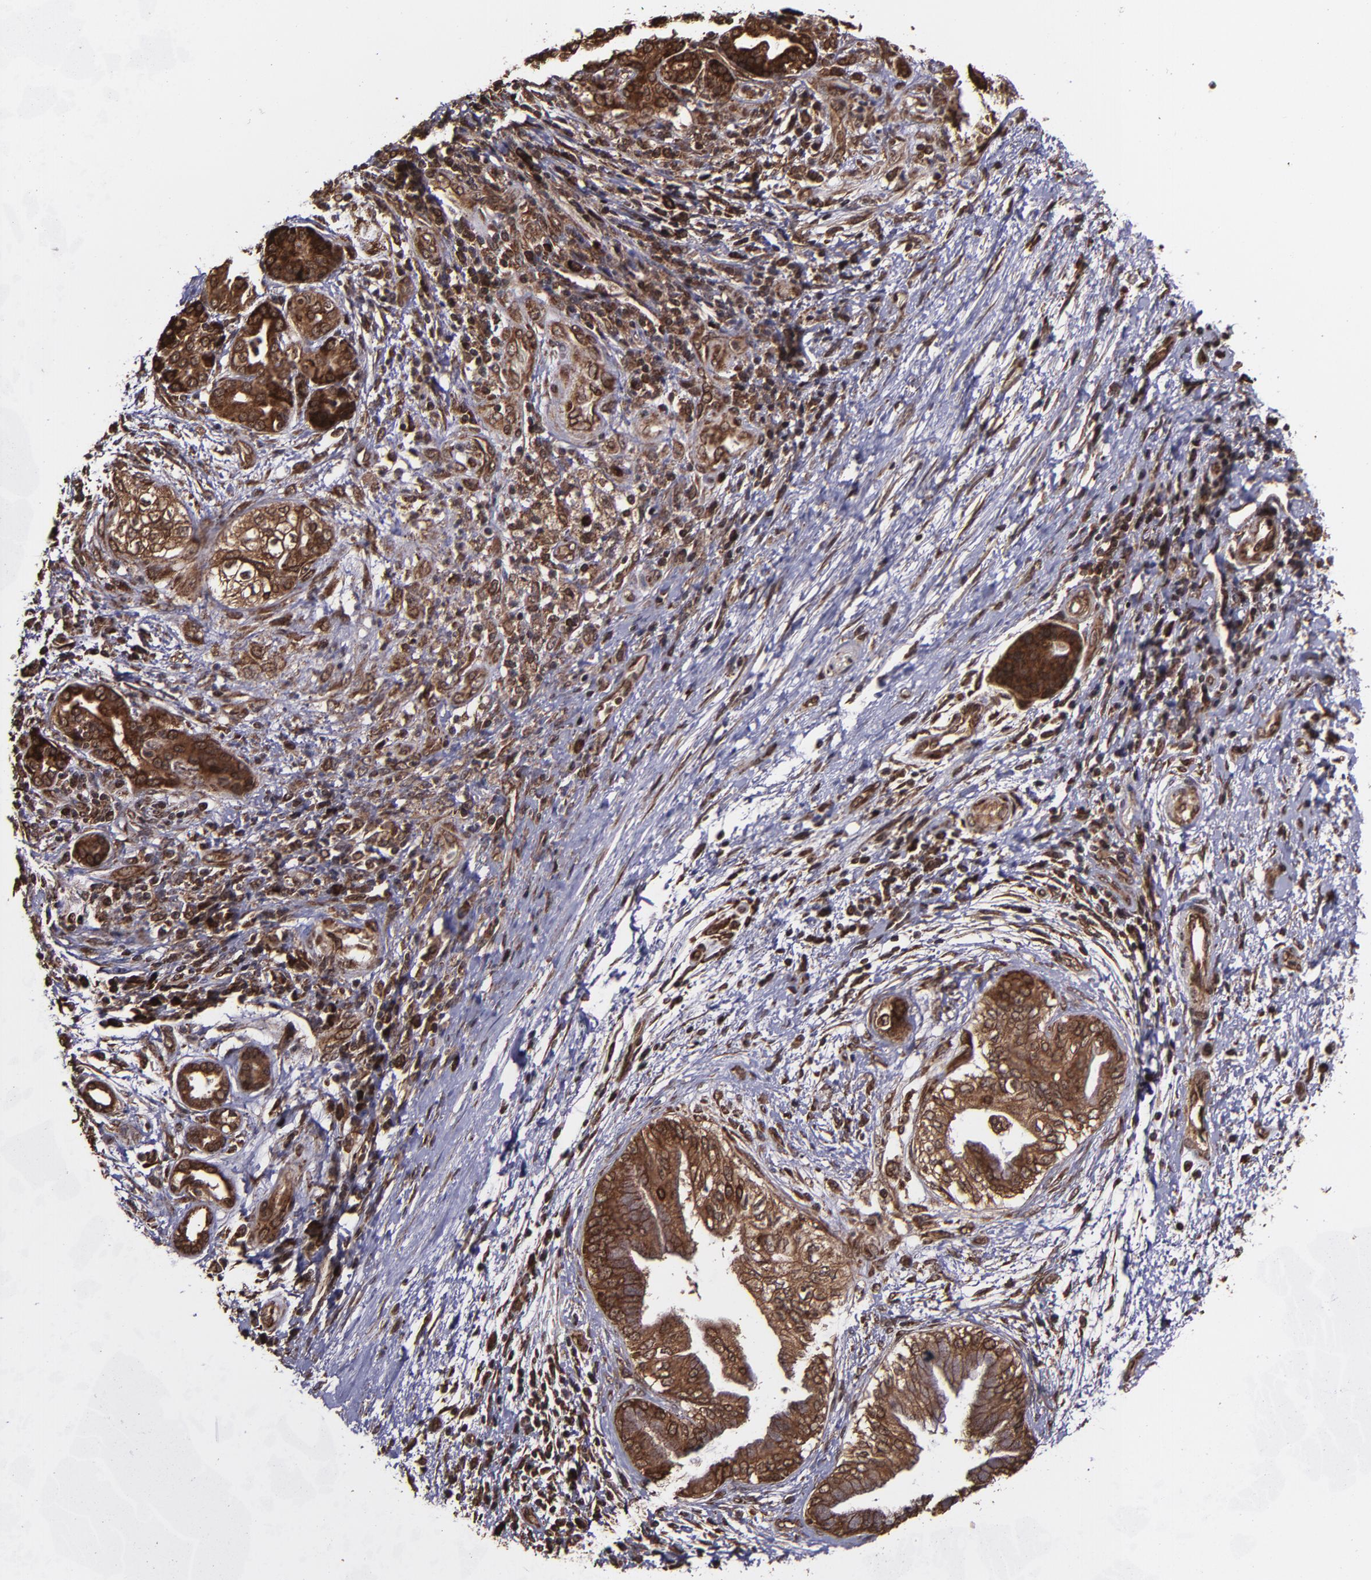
{"staining": {"intensity": "strong", "quantity": ">75%", "location": "cytoplasmic/membranous,nuclear"}, "tissue": "pancreatic cancer", "cell_type": "Tumor cells", "image_type": "cancer", "snomed": [{"axis": "morphology", "description": "Adenocarcinoma, NOS"}, {"axis": "topography", "description": "Pancreas"}], "caption": "This is a micrograph of immunohistochemistry staining of pancreatic adenocarcinoma, which shows strong positivity in the cytoplasmic/membranous and nuclear of tumor cells.", "gene": "EIF4ENIF1", "patient": {"sex": "female", "age": 70}}